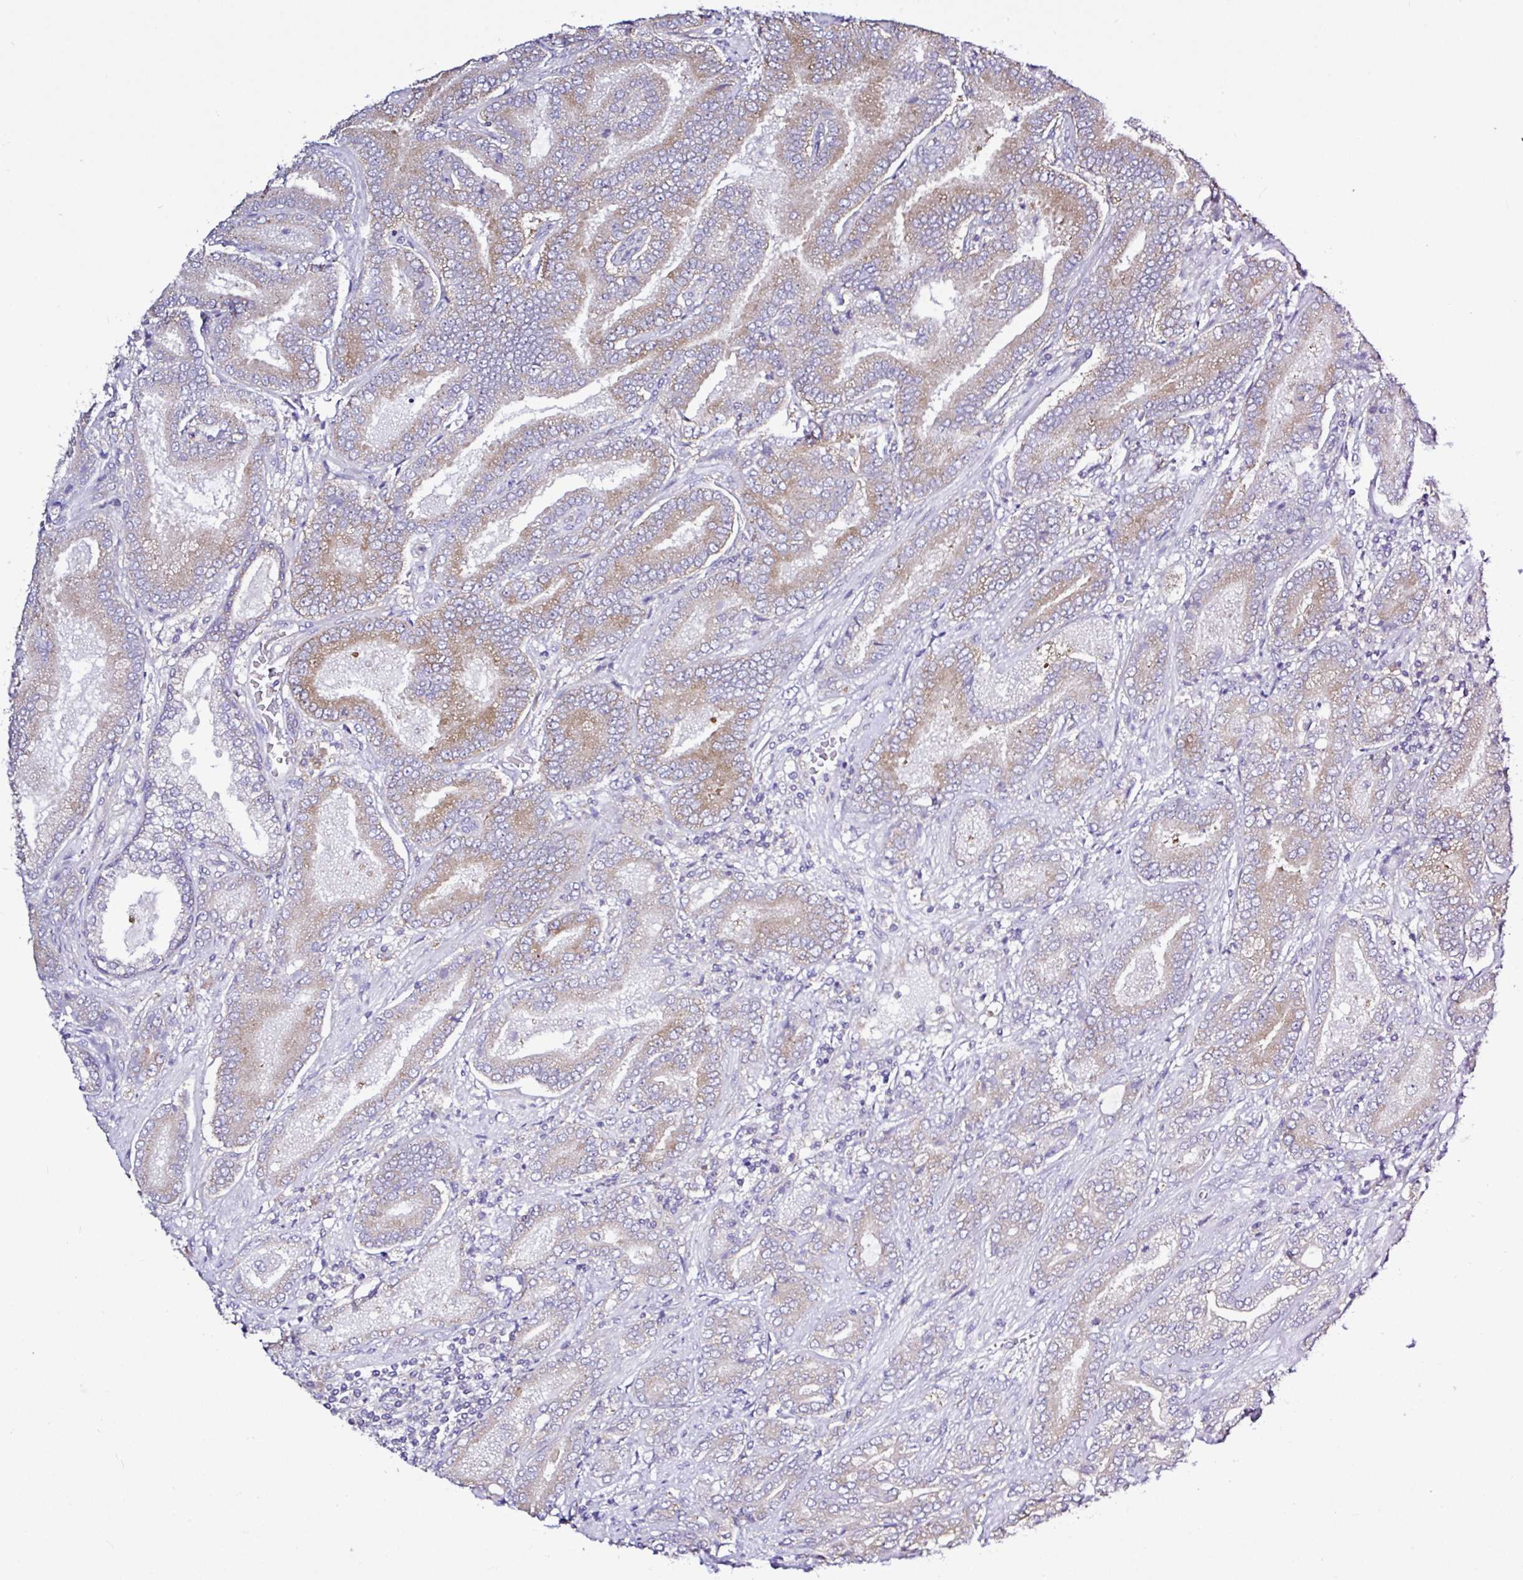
{"staining": {"intensity": "moderate", "quantity": "25%-75%", "location": "cytoplasmic/membranous"}, "tissue": "prostate cancer", "cell_type": "Tumor cells", "image_type": "cancer", "snomed": [{"axis": "morphology", "description": "Adenocarcinoma, High grade"}, {"axis": "topography", "description": "Prostate"}], "caption": "This photomicrograph displays prostate high-grade adenocarcinoma stained with immunohistochemistry (IHC) to label a protein in brown. The cytoplasmic/membranous of tumor cells show moderate positivity for the protein. Nuclei are counter-stained blue.", "gene": "LARS1", "patient": {"sex": "male", "age": 62}}